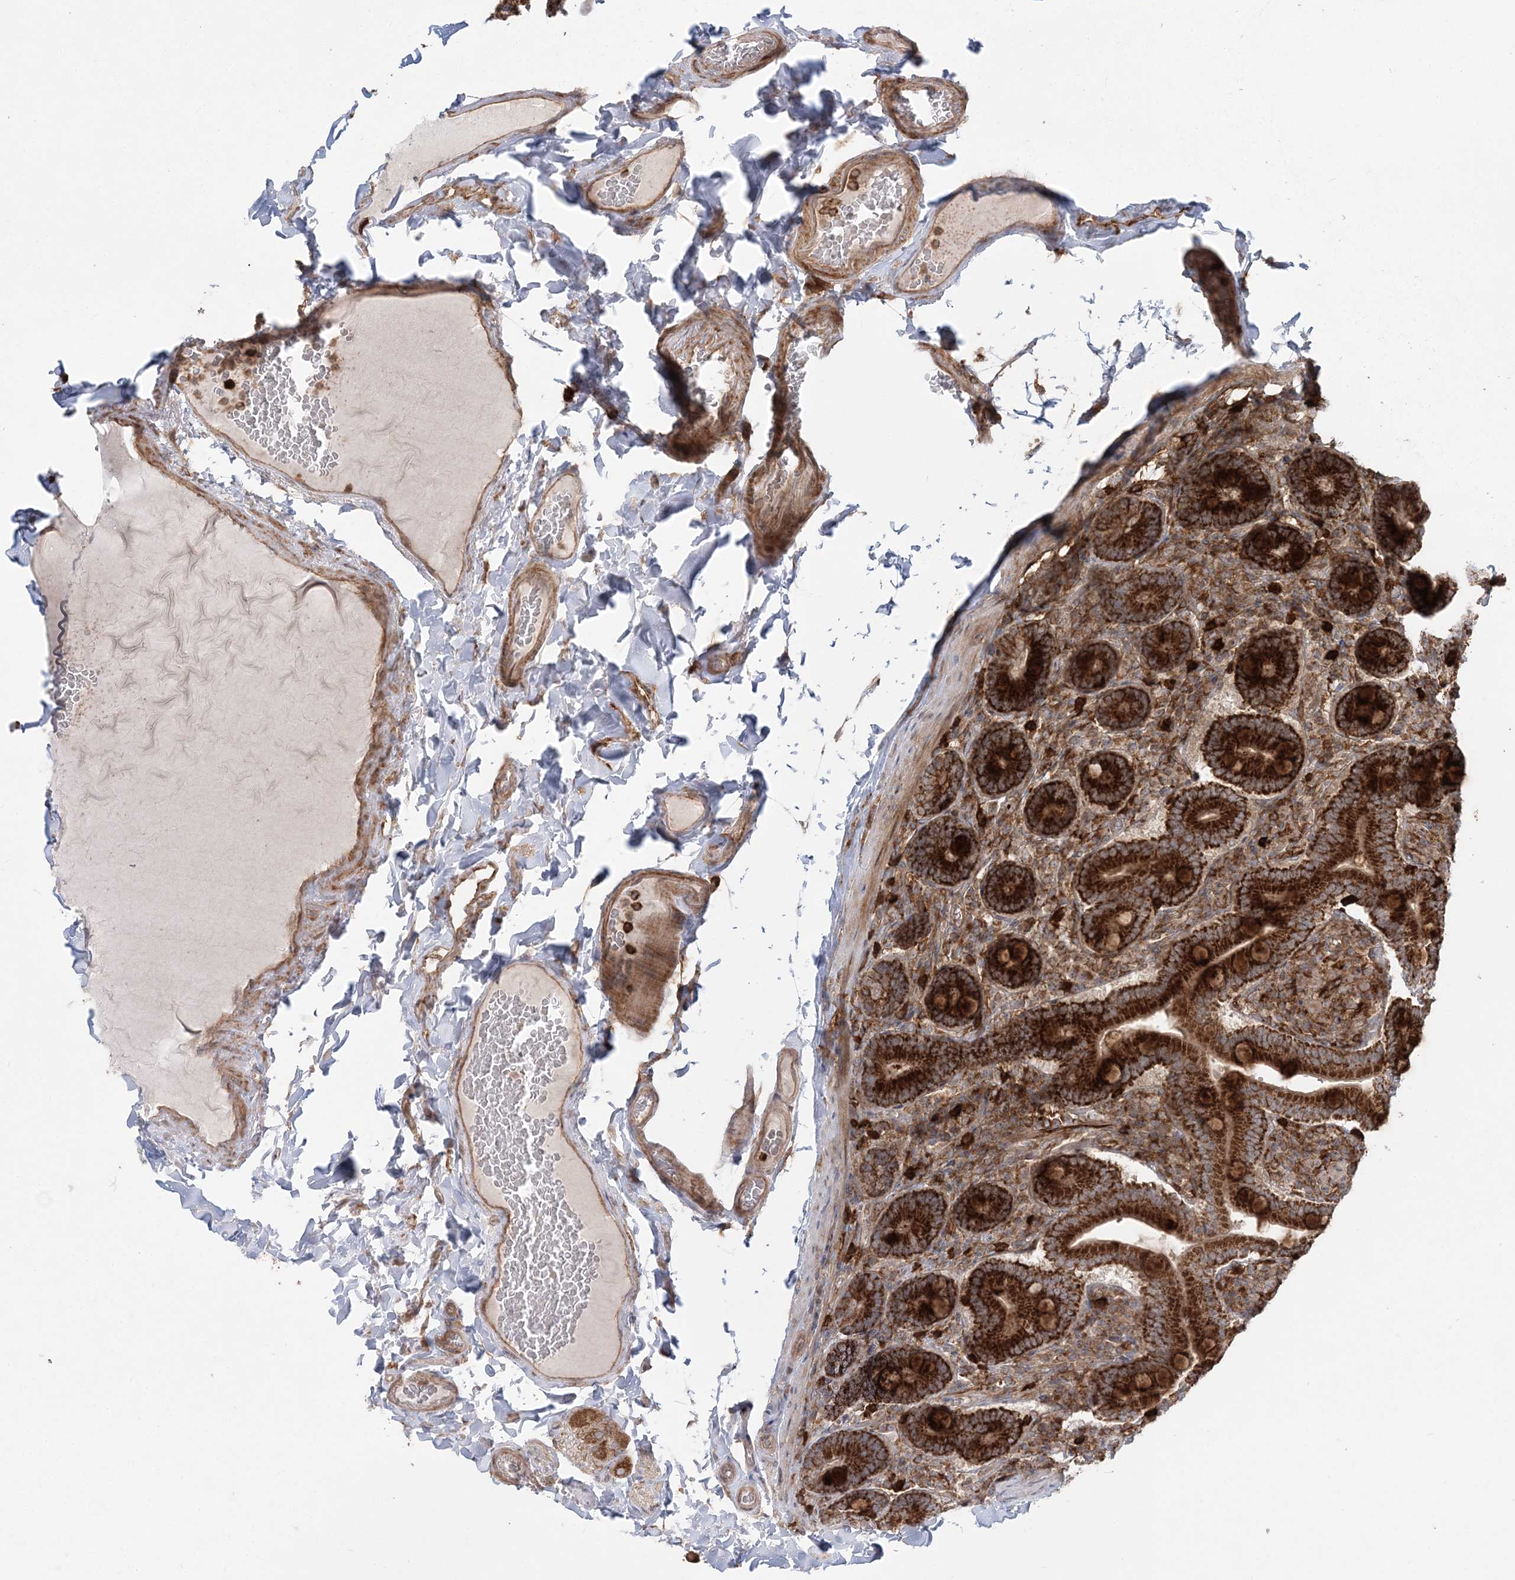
{"staining": {"intensity": "strong", "quantity": ">75%", "location": "cytoplasmic/membranous"}, "tissue": "duodenum", "cell_type": "Glandular cells", "image_type": "normal", "snomed": [{"axis": "morphology", "description": "Normal tissue, NOS"}, {"axis": "topography", "description": "Duodenum"}], "caption": "Unremarkable duodenum exhibits strong cytoplasmic/membranous staining in about >75% of glandular cells, visualized by immunohistochemistry.", "gene": "LRPPRC", "patient": {"sex": "female", "age": 62}}